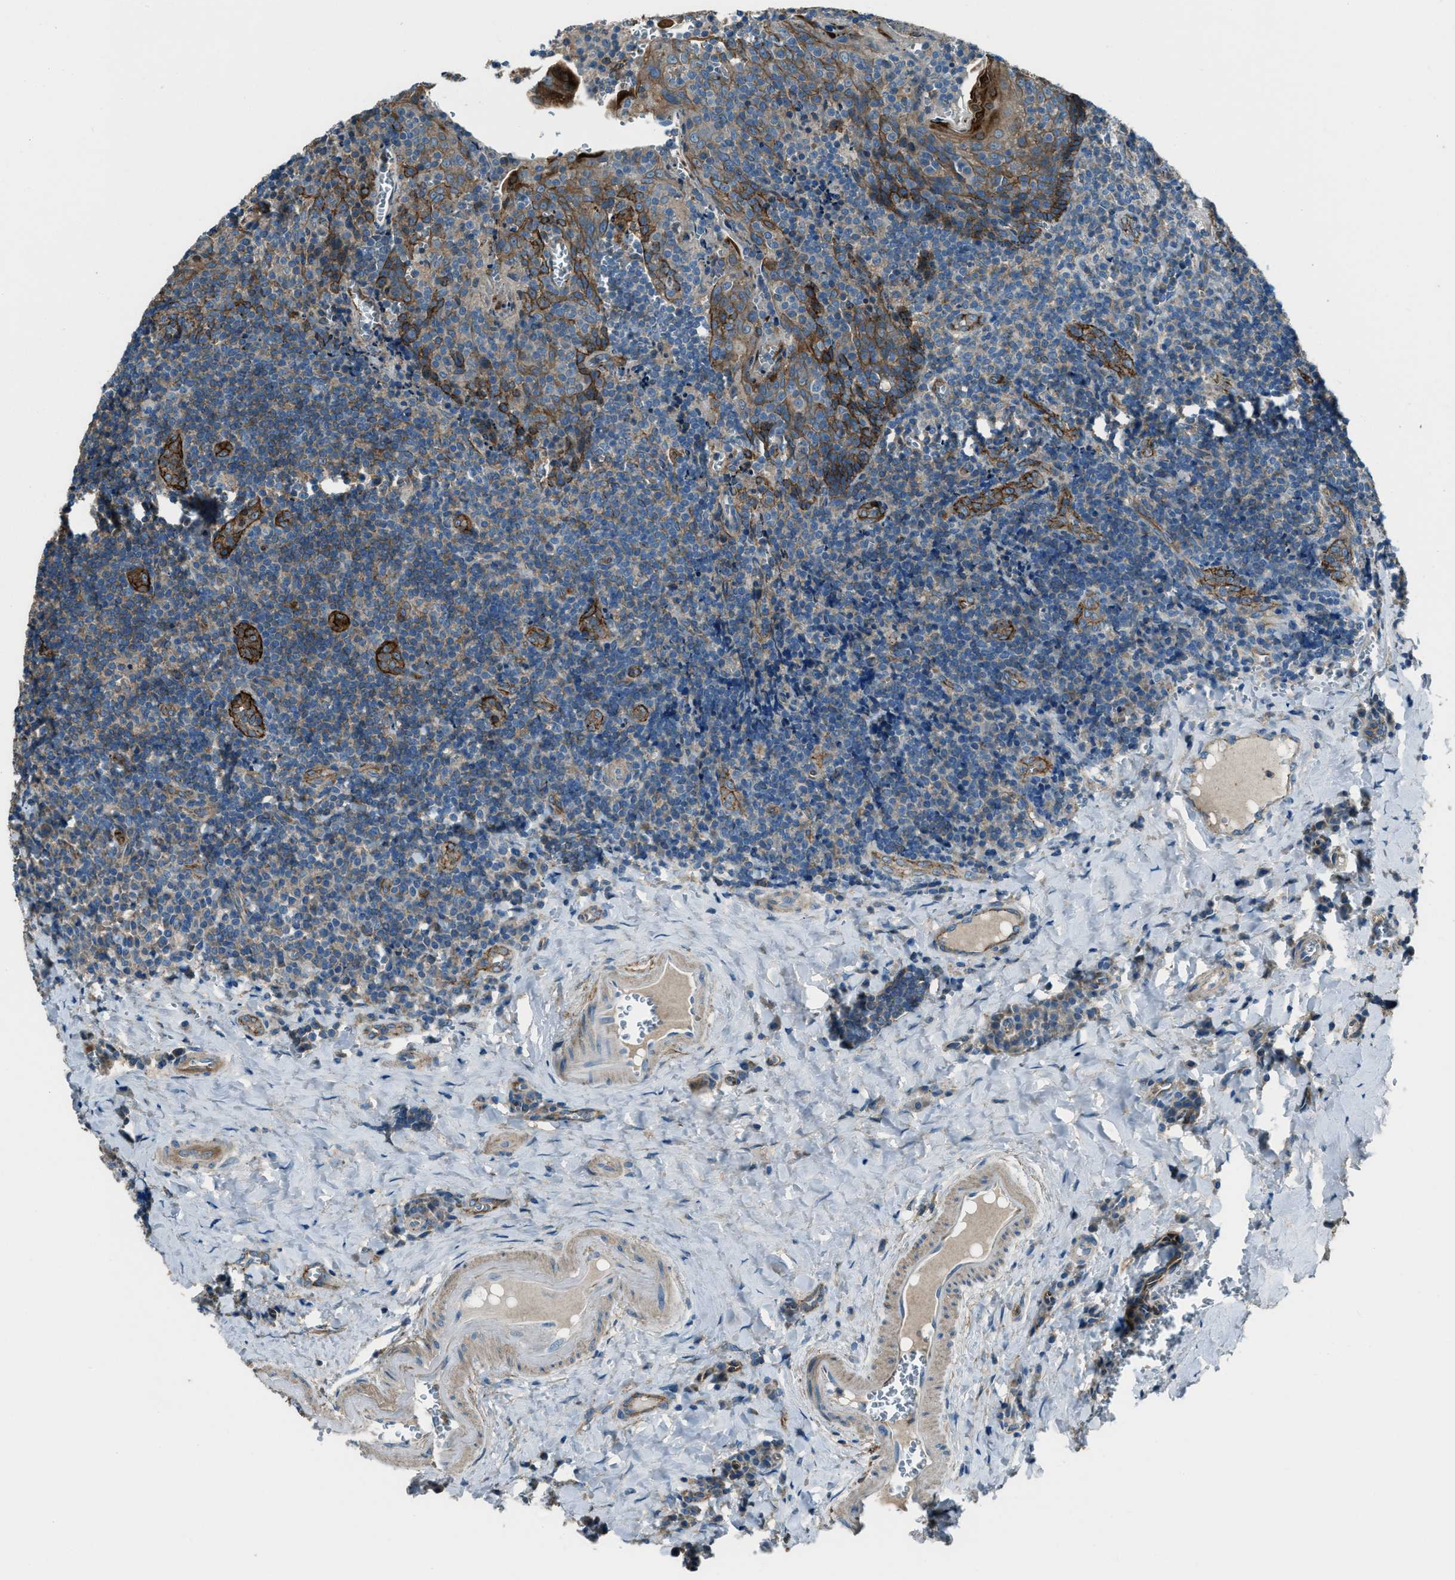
{"staining": {"intensity": "moderate", "quantity": "25%-75%", "location": "cytoplasmic/membranous"}, "tissue": "tonsil", "cell_type": "Germinal center cells", "image_type": "normal", "snomed": [{"axis": "morphology", "description": "Normal tissue, NOS"}, {"axis": "morphology", "description": "Inflammation, NOS"}, {"axis": "topography", "description": "Tonsil"}], "caption": "Immunohistochemical staining of benign human tonsil shows 25%-75% levels of moderate cytoplasmic/membranous protein staining in approximately 25%-75% of germinal center cells.", "gene": "SVIL", "patient": {"sex": "female", "age": 31}}